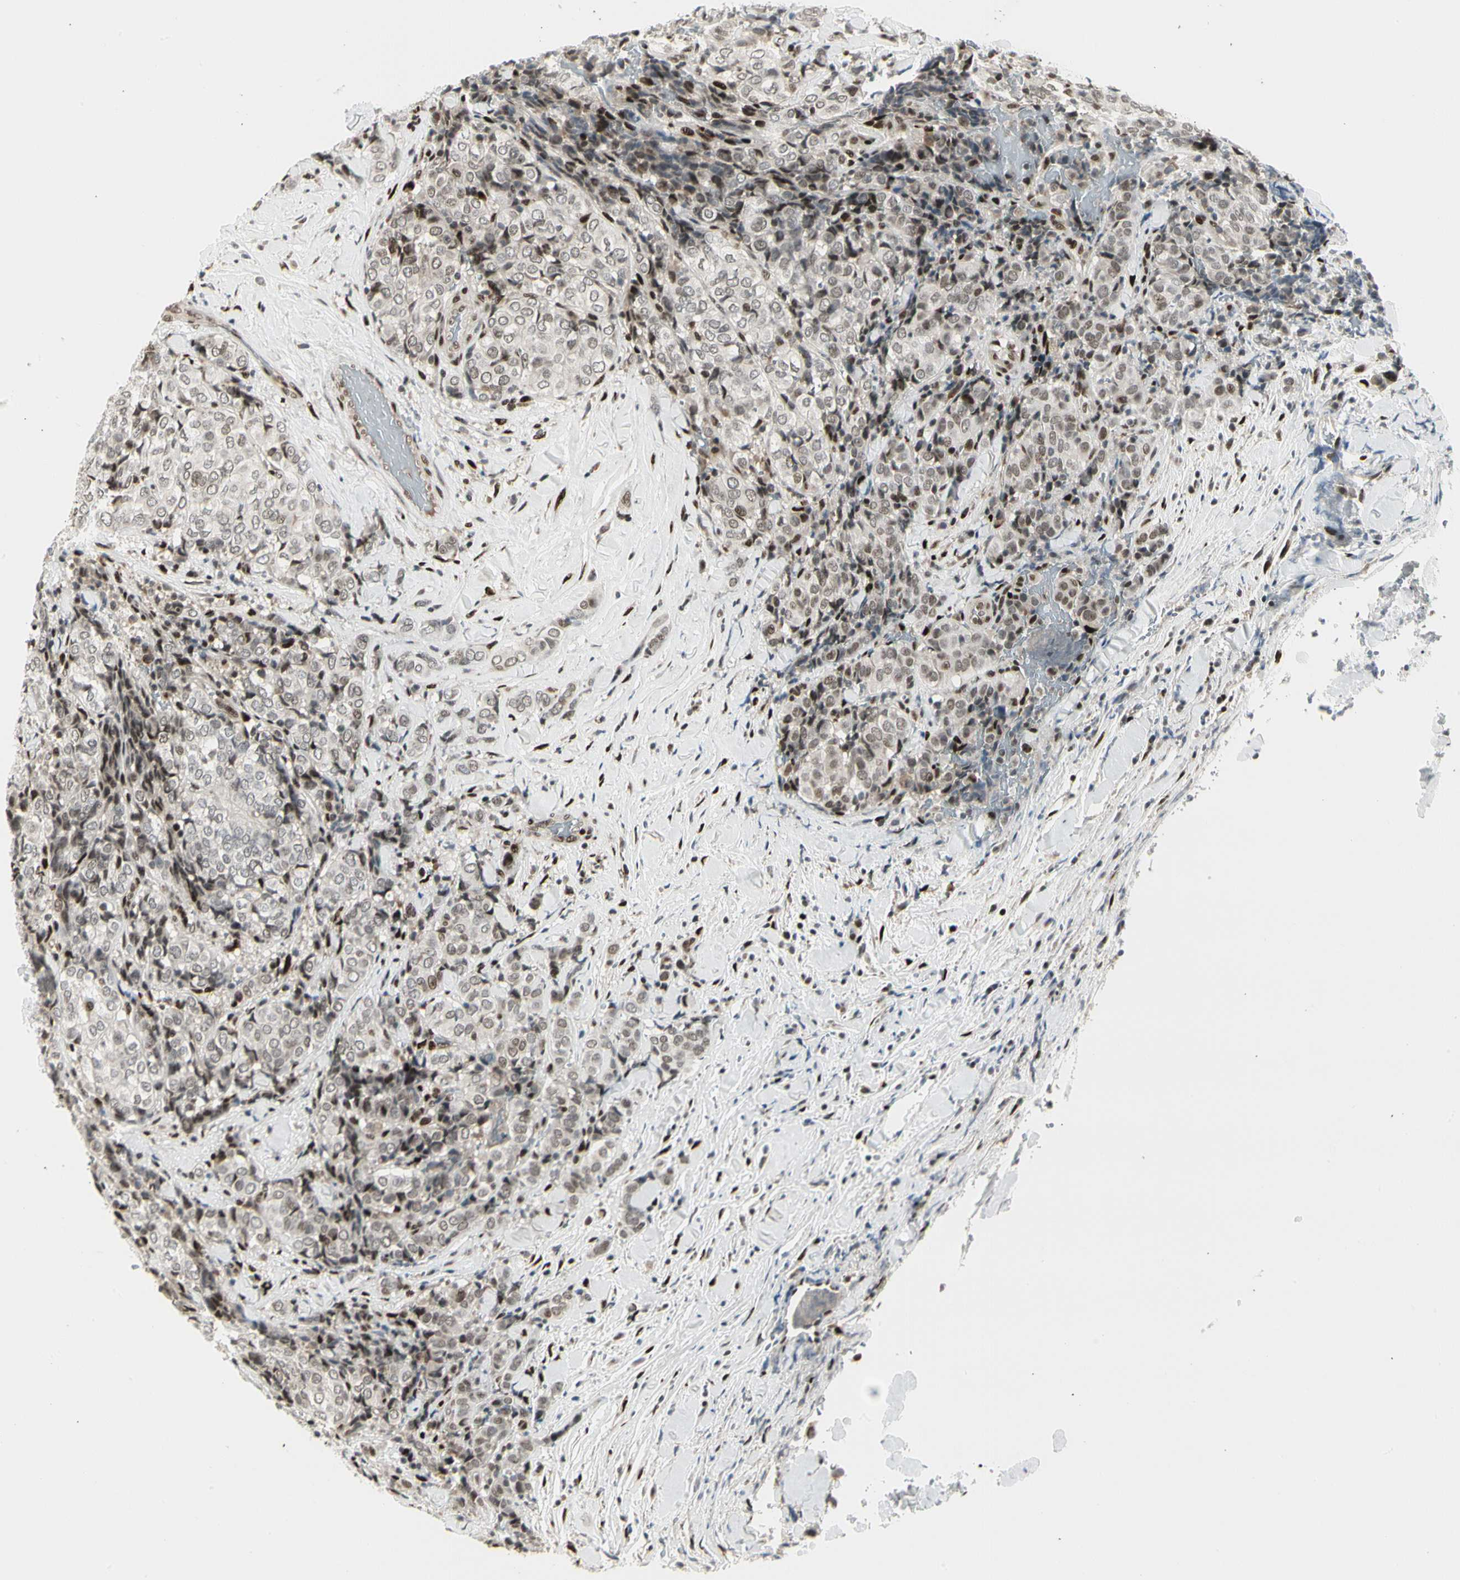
{"staining": {"intensity": "weak", "quantity": "<25%", "location": "nuclear"}, "tissue": "thyroid cancer", "cell_type": "Tumor cells", "image_type": "cancer", "snomed": [{"axis": "morphology", "description": "Normal tissue, NOS"}, {"axis": "morphology", "description": "Papillary adenocarcinoma, NOS"}, {"axis": "topography", "description": "Thyroid gland"}], "caption": "Thyroid cancer (papillary adenocarcinoma) was stained to show a protein in brown. There is no significant positivity in tumor cells. (DAB (3,3'-diaminobenzidine) immunohistochemistry (IHC) with hematoxylin counter stain).", "gene": "FOXJ2", "patient": {"sex": "female", "age": 30}}